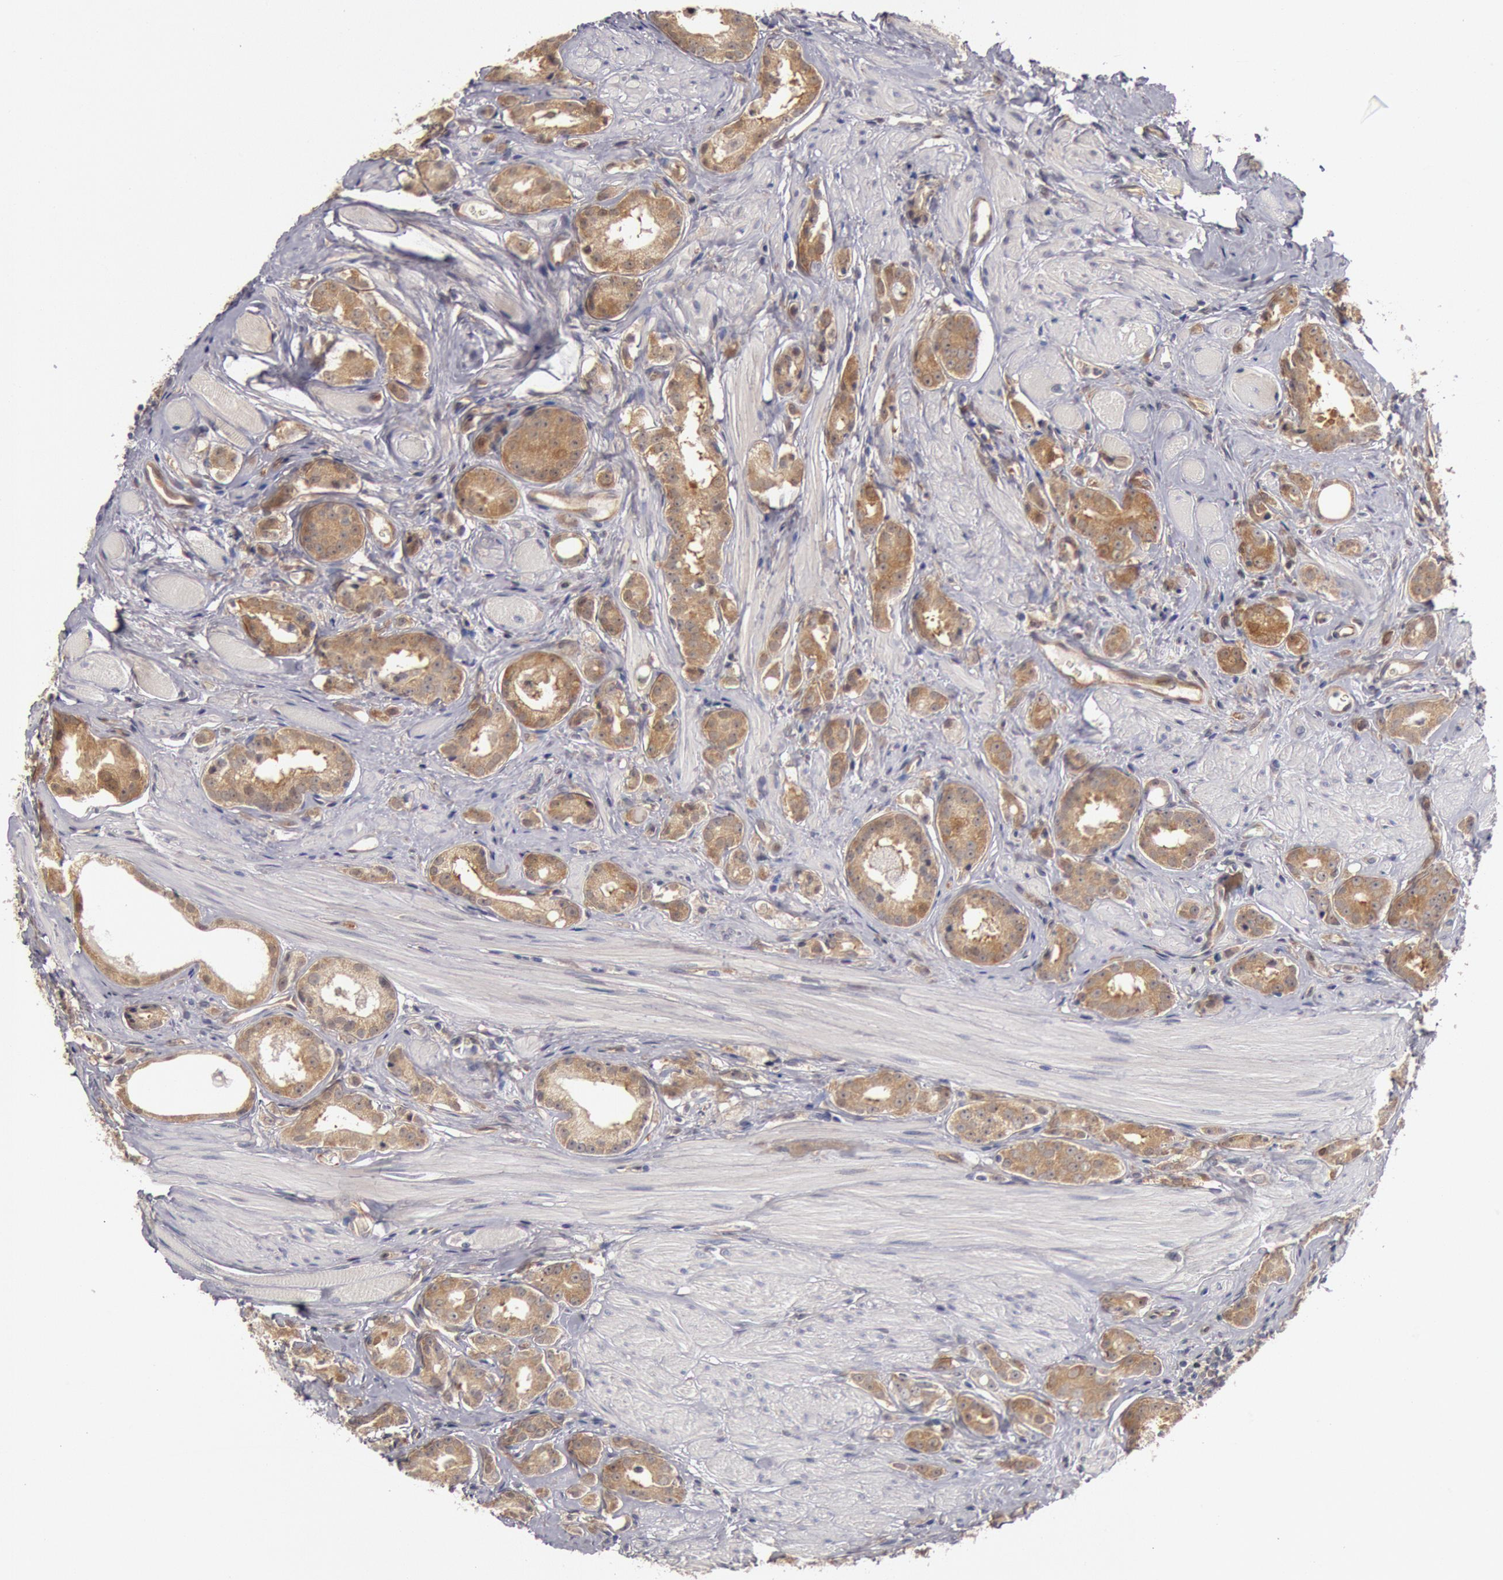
{"staining": {"intensity": "moderate", "quantity": ">75%", "location": "cytoplasmic/membranous"}, "tissue": "prostate cancer", "cell_type": "Tumor cells", "image_type": "cancer", "snomed": [{"axis": "morphology", "description": "Adenocarcinoma, Medium grade"}, {"axis": "topography", "description": "Prostate"}], "caption": "Tumor cells show medium levels of moderate cytoplasmic/membranous positivity in about >75% of cells in prostate cancer.", "gene": "DNAJA1", "patient": {"sex": "male", "age": 53}}